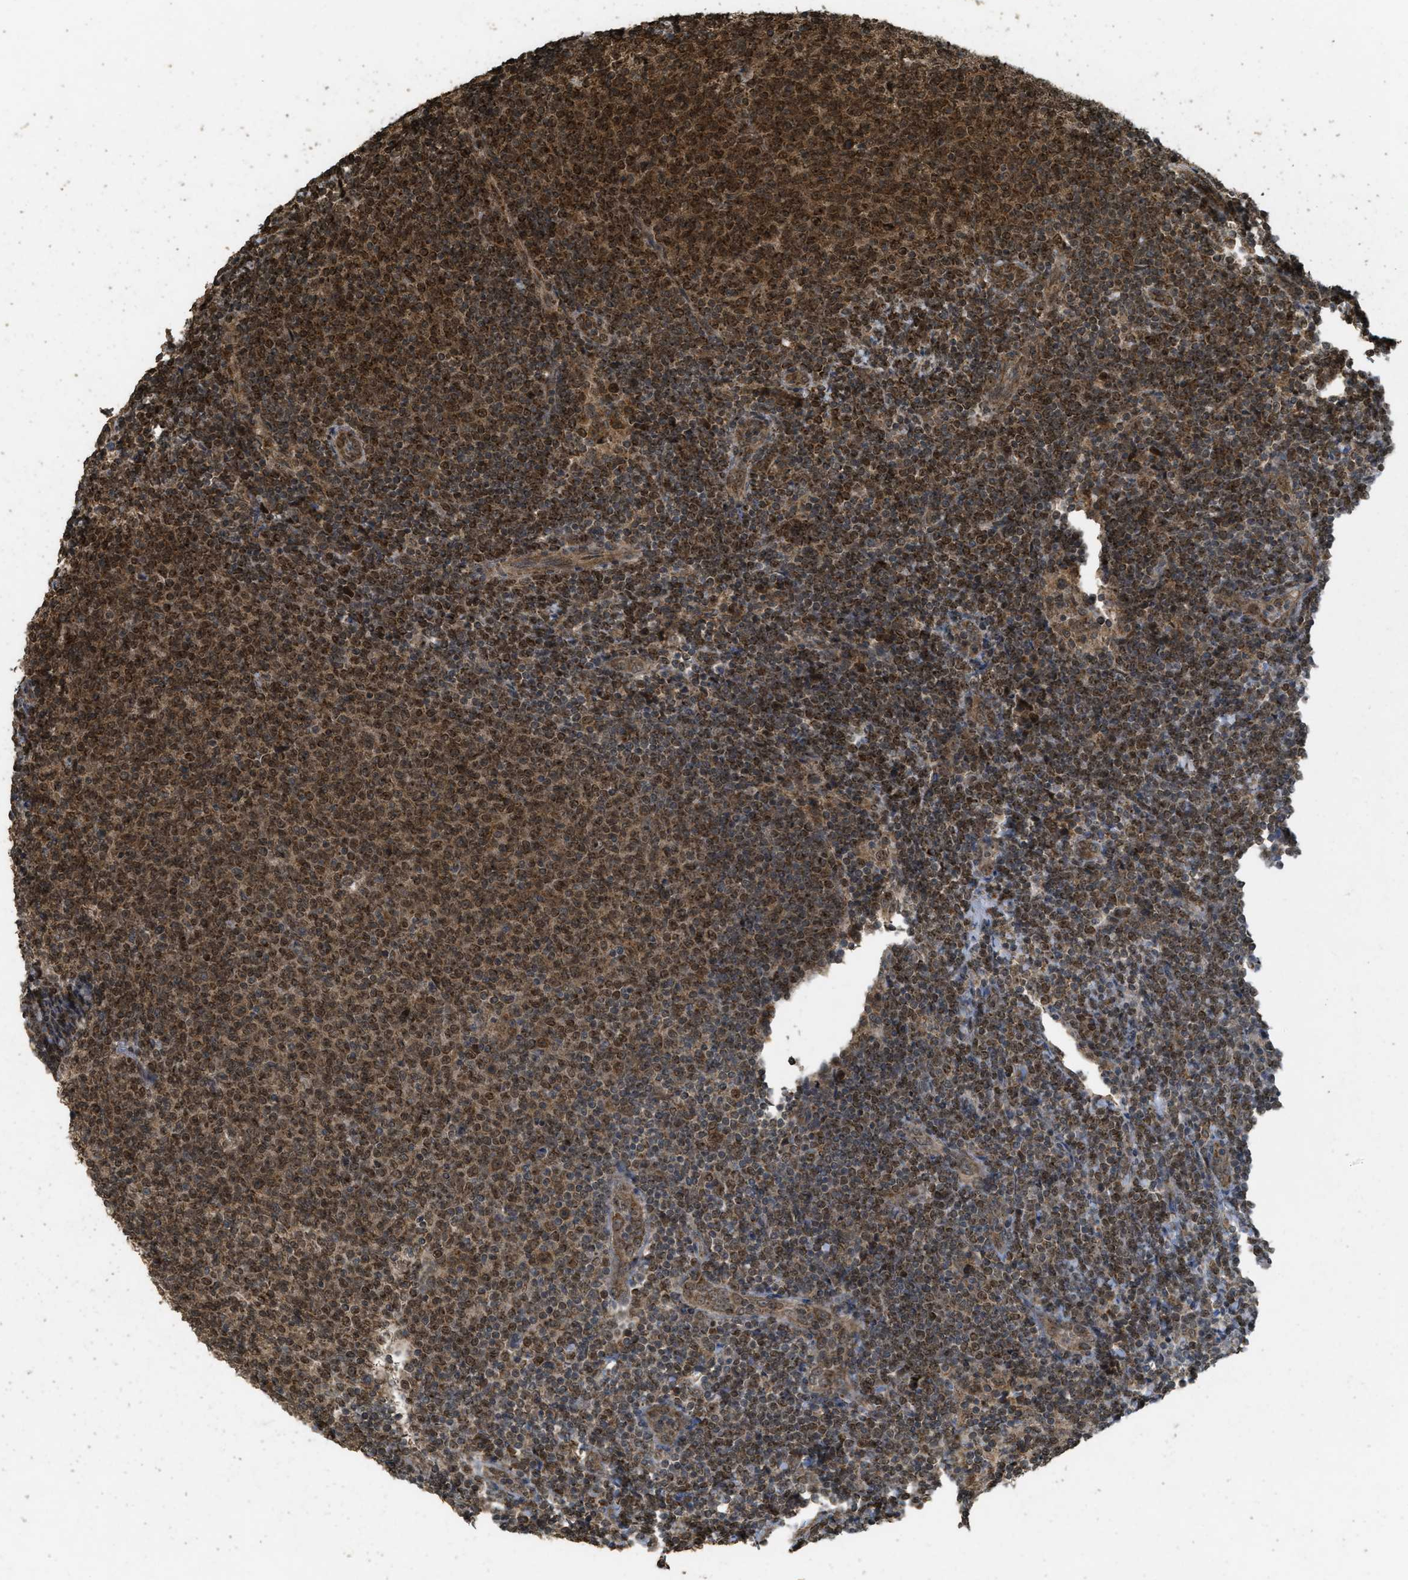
{"staining": {"intensity": "strong", "quantity": ">75%", "location": "cytoplasmic/membranous,nuclear"}, "tissue": "lymphoma", "cell_type": "Tumor cells", "image_type": "cancer", "snomed": [{"axis": "morphology", "description": "Malignant lymphoma, non-Hodgkin's type, Low grade"}, {"axis": "topography", "description": "Lymph node"}], "caption": "High-magnification brightfield microscopy of lymphoma stained with DAB (3,3'-diaminobenzidine) (brown) and counterstained with hematoxylin (blue). tumor cells exhibit strong cytoplasmic/membranous and nuclear positivity is present in about>75% of cells.", "gene": "CTPS1", "patient": {"sex": "male", "age": 66}}